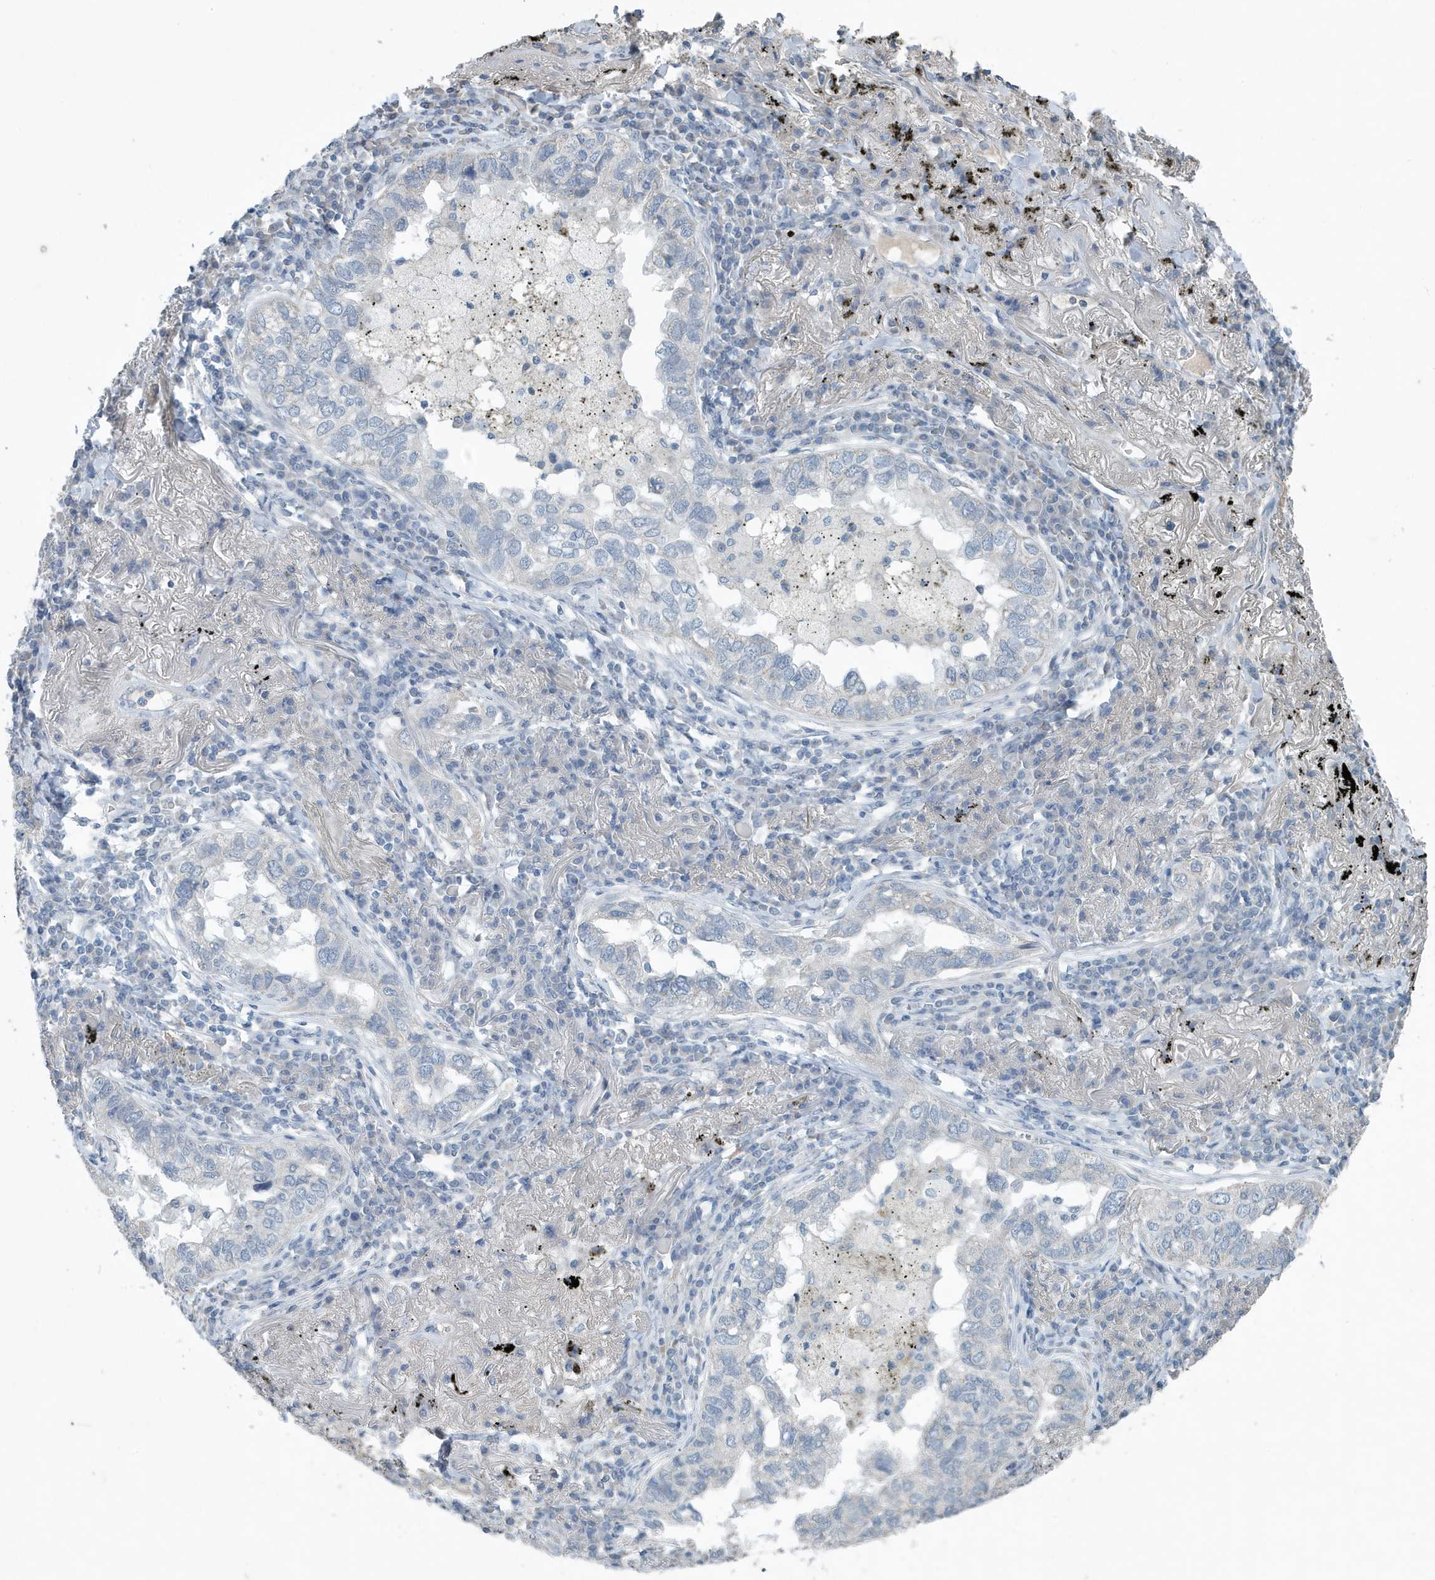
{"staining": {"intensity": "negative", "quantity": "none", "location": "none"}, "tissue": "lung cancer", "cell_type": "Tumor cells", "image_type": "cancer", "snomed": [{"axis": "morphology", "description": "Adenocarcinoma, NOS"}, {"axis": "topography", "description": "Lung"}], "caption": "Immunohistochemical staining of lung adenocarcinoma shows no significant expression in tumor cells. (Brightfield microscopy of DAB immunohistochemistry at high magnification).", "gene": "UGT2B4", "patient": {"sex": "male", "age": 65}}